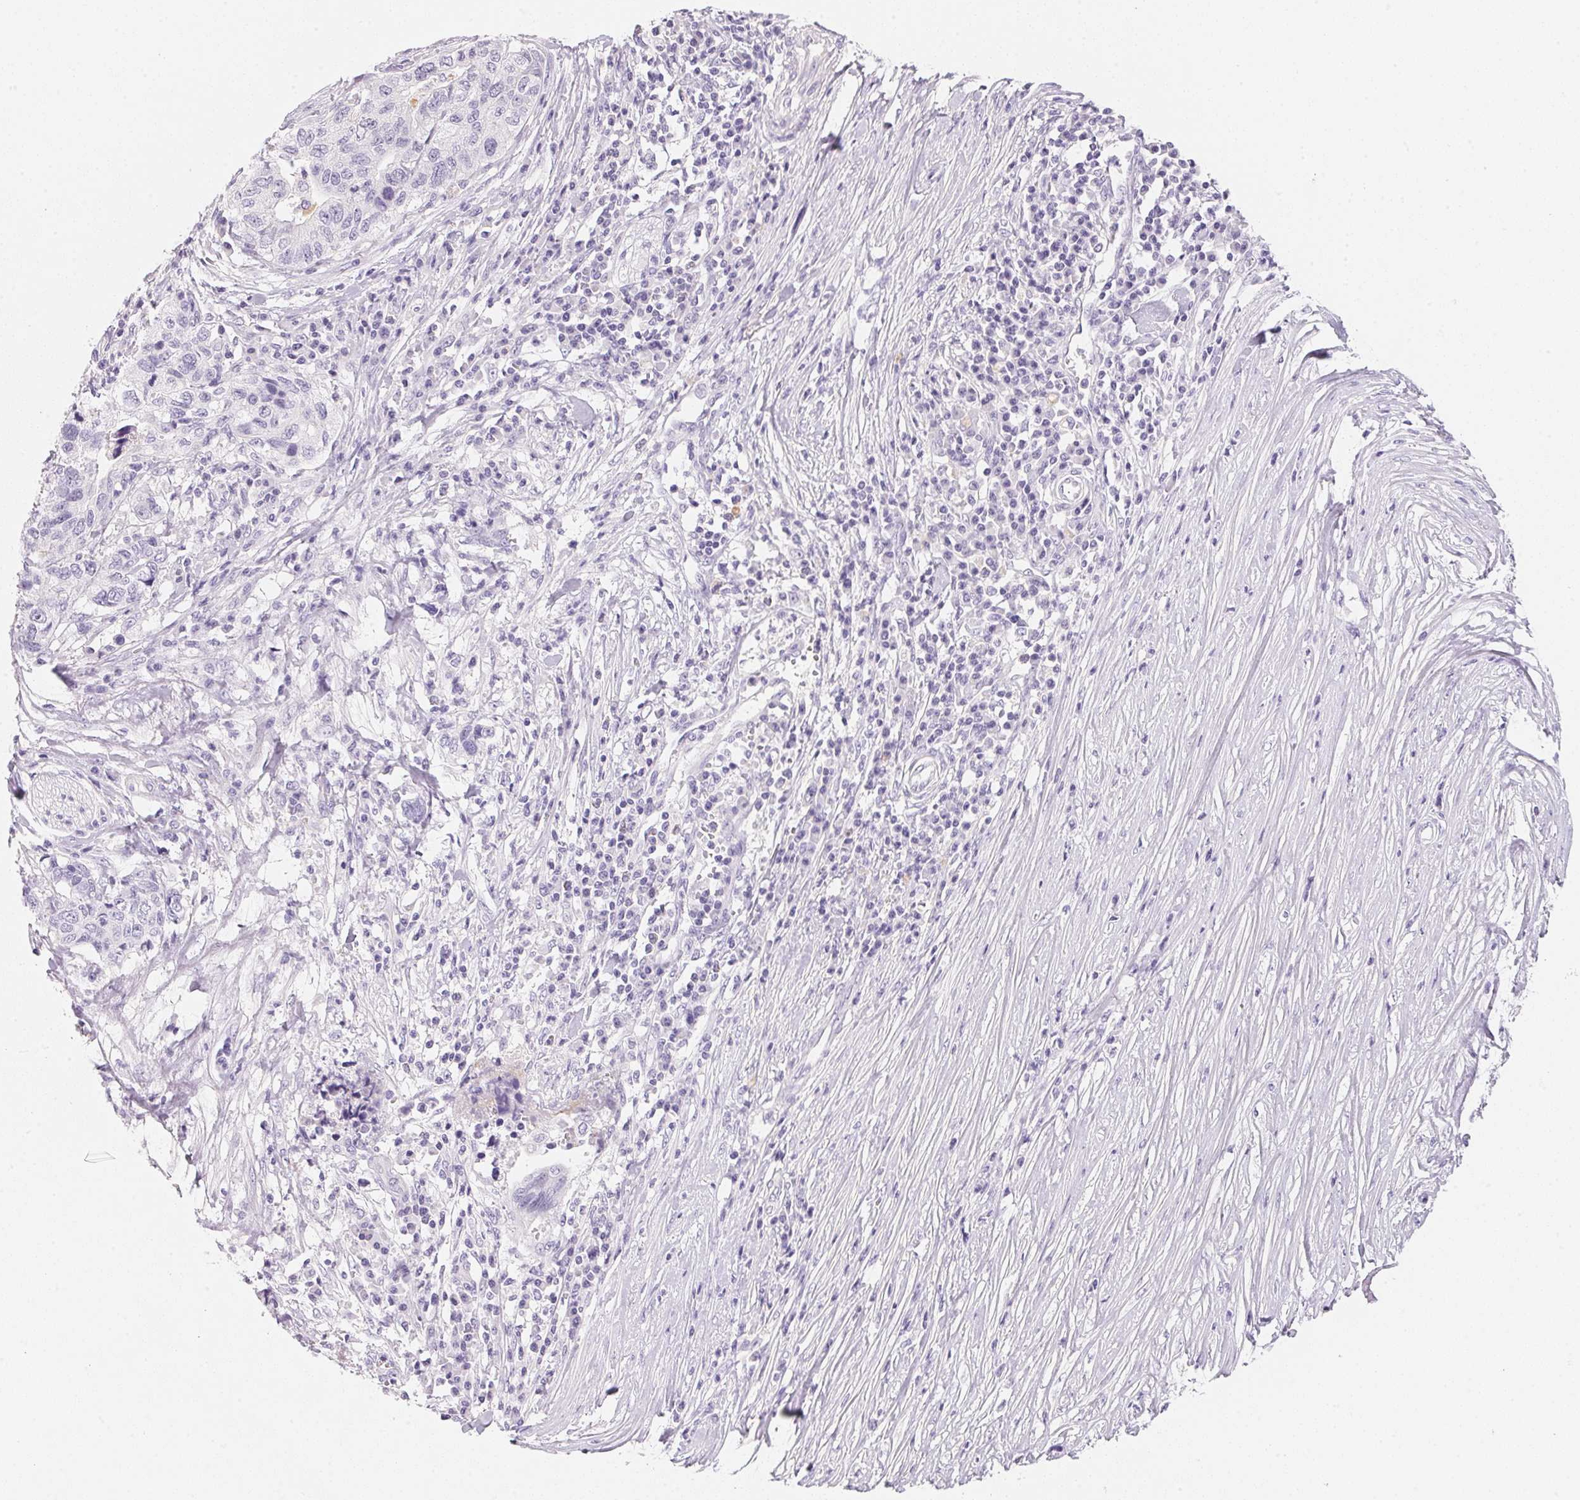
{"staining": {"intensity": "negative", "quantity": "none", "location": "none"}, "tissue": "stomach cancer", "cell_type": "Tumor cells", "image_type": "cancer", "snomed": [{"axis": "morphology", "description": "Adenocarcinoma, NOS"}, {"axis": "topography", "description": "Stomach, upper"}], "caption": "Stomach adenocarcinoma was stained to show a protein in brown. There is no significant positivity in tumor cells.", "gene": "ACP3", "patient": {"sex": "female", "age": 67}}